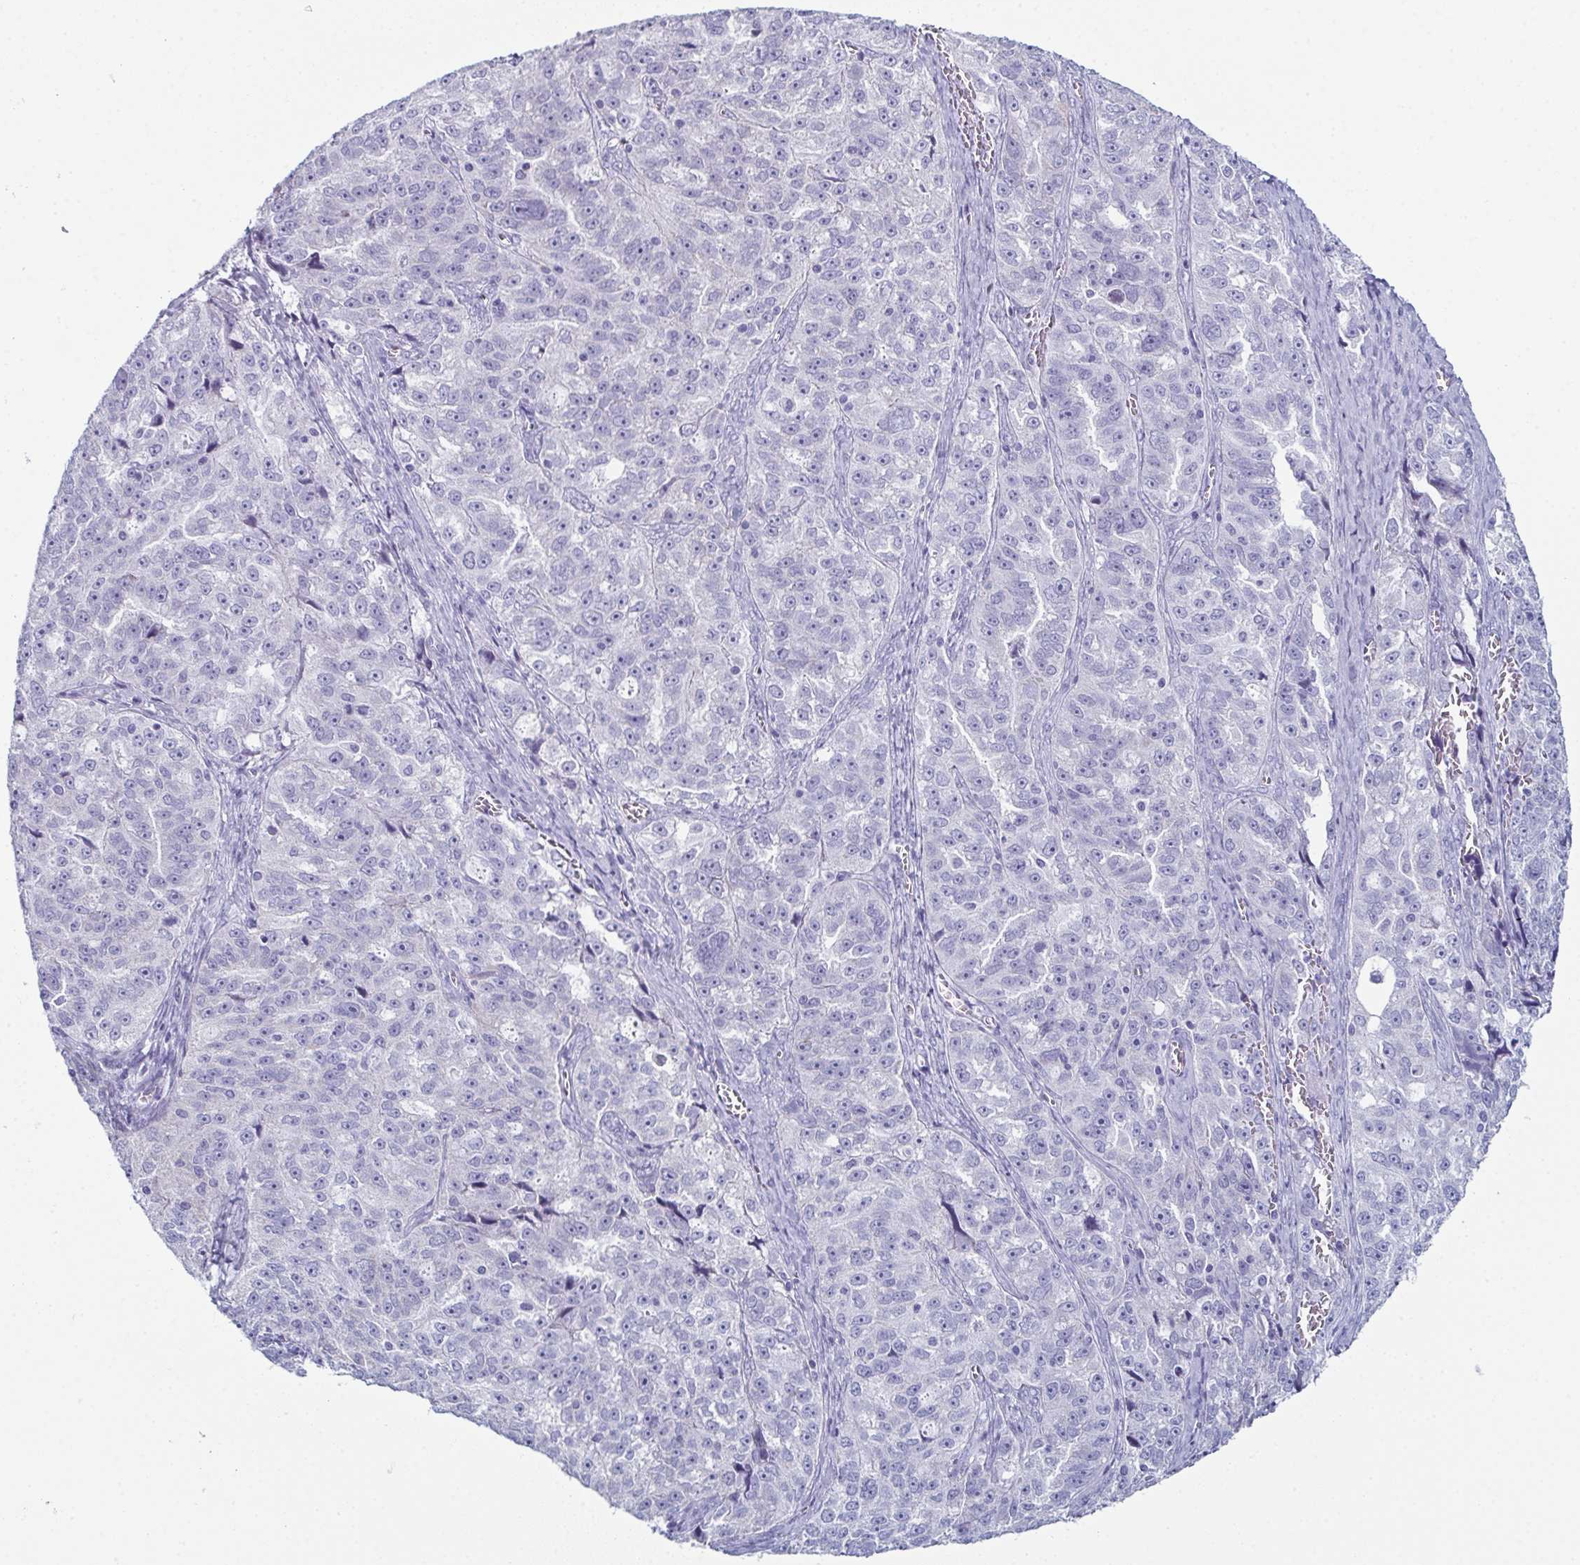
{"staining": {"intensity": "negative", "quantity": "none", "location": "none"}, "tissue": "ovarian cancer", "cell_type": "Tumor cells", "image_type": "cancer", "snomed": [{"axis": "morphology", "description": "Cystadenocarcinoma, serous, NOS"}, {"axis": "topography", "description": "Ovary"}], "caption": "The immunohistochemistry (IHC) image has no significant expression in tumor cells of ovarian cancer tissue.", "gene": "ENKUR", "patient": {"sex": "female", "age": 51}}